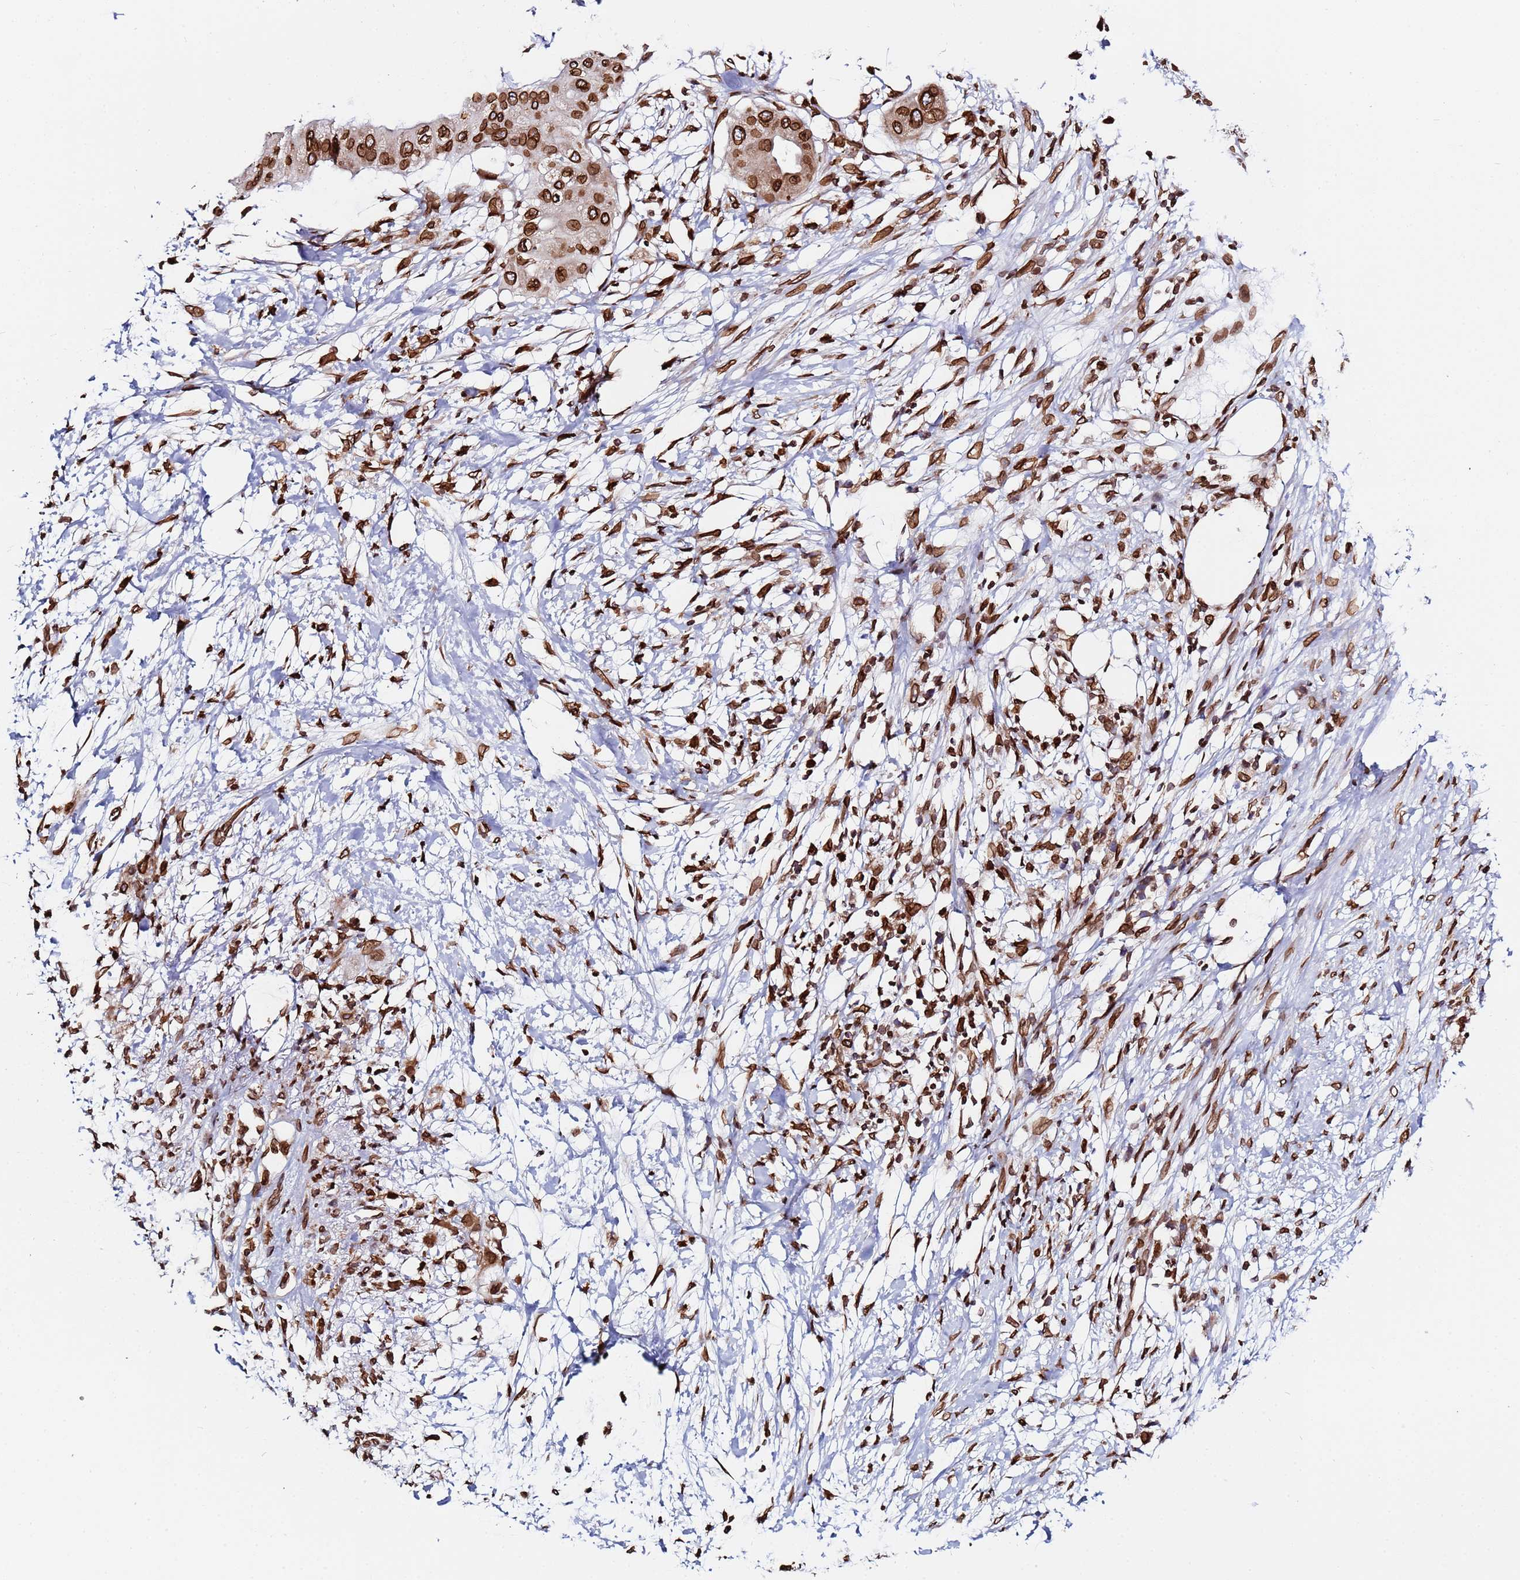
{"staining": {"intensity": "strong", "quantity": ">75%", "location": "cytoplasmic/membranous,nuclear"}, "tissue": "pancreatic cancer", "cell_type": "Tumor cells", "image_type": "cancer", "snomed": [{"axis": "morphology", "description": "Adenocarcinoma, NOS"}, {"axis": "topography", "description": "Pancreas"}], "caption": "Protein analysis of pancreatic cancer (adenocarcinoma) tissue shows strong cytoplasmic/membranous and nuclear expression in about >75% of tumor cells.", "gene": "TOR1AIP1", "patient": {"sex": "male", "age": 68}}